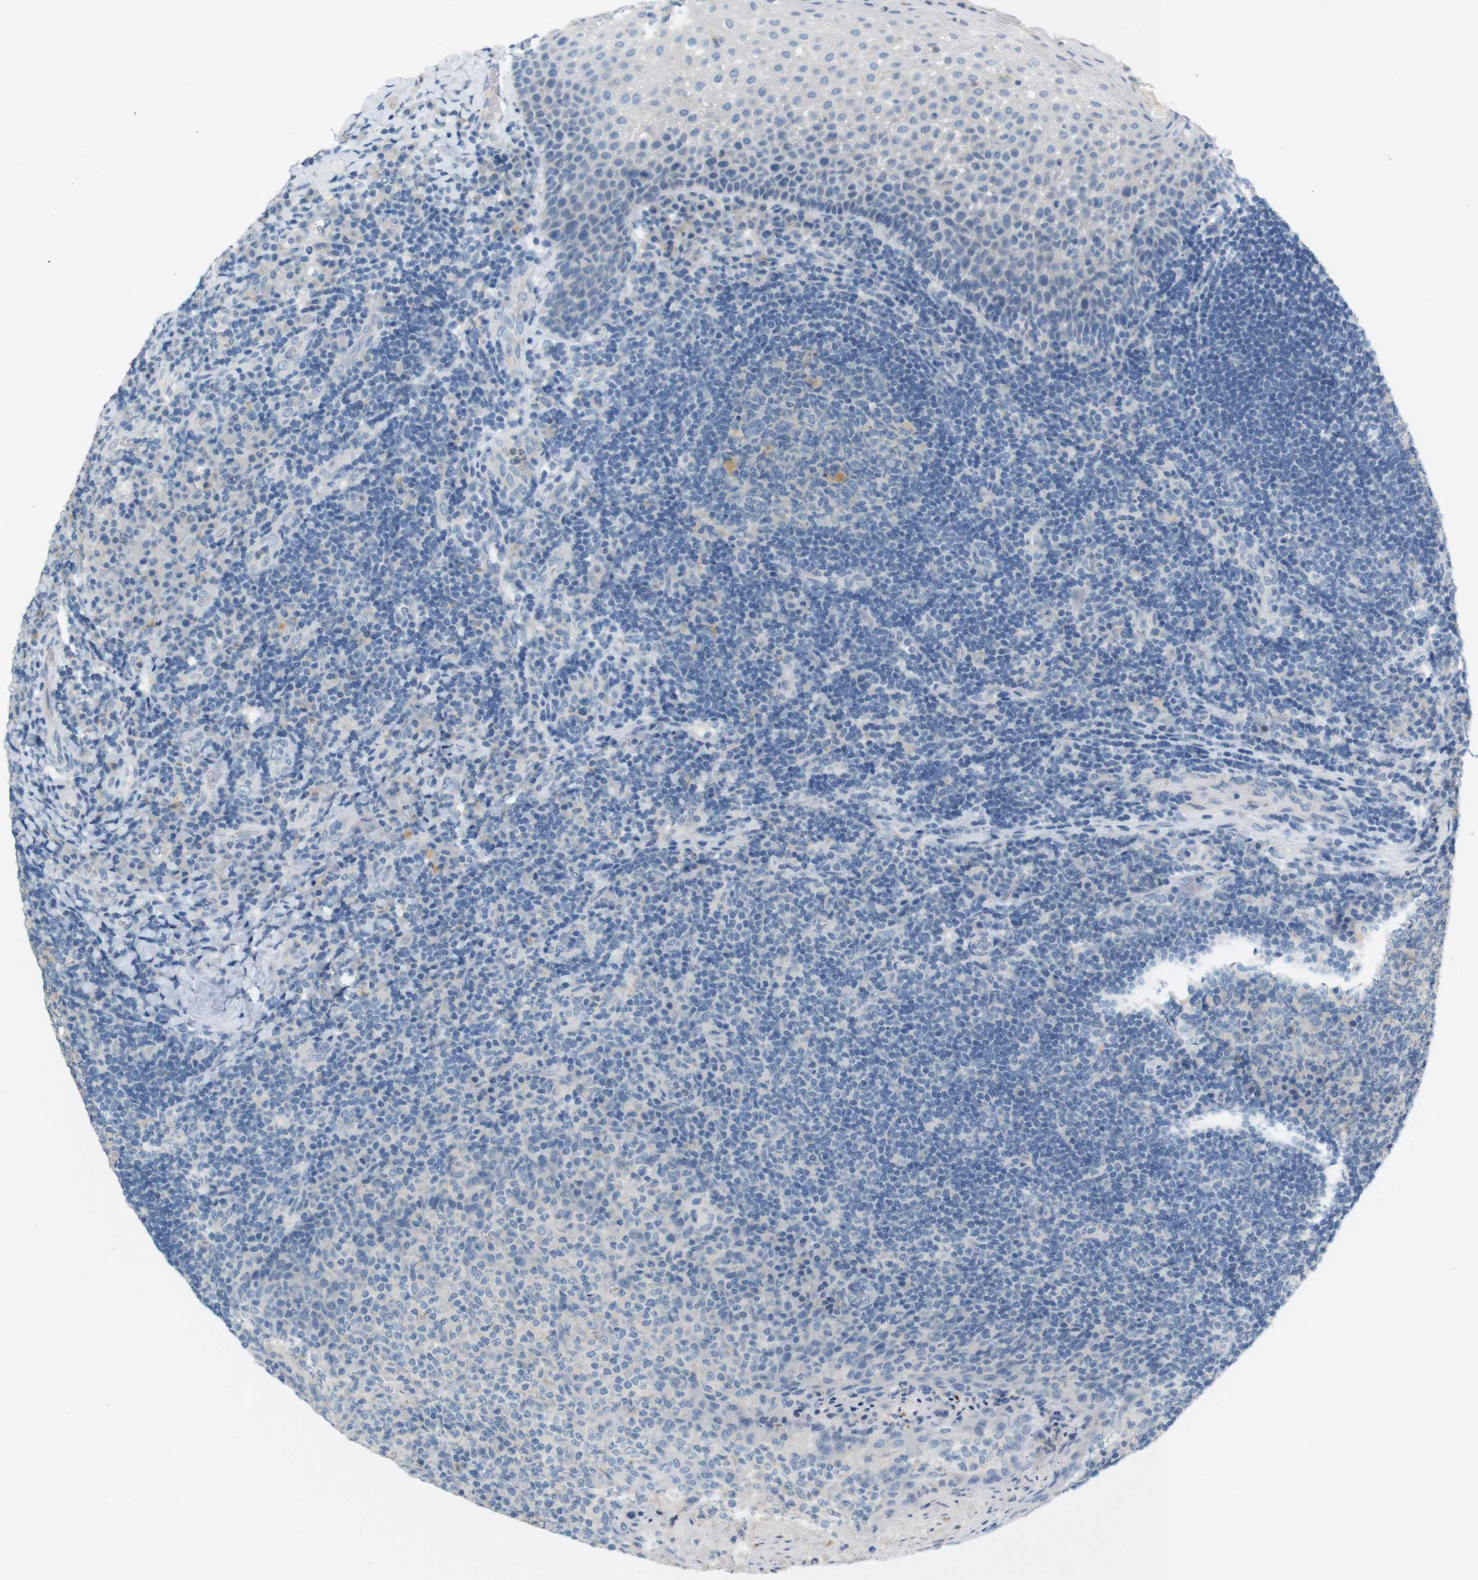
{"staining": {"intensity": "negative", "quantity": "none", "location": "none"}, "tissue": "tonsil", "cell_type": "Germinal center cells", "image_type": "normal", "snomed": [{"axis": "morphology", "description": "Normal tissue, NOS"}, {"axis": "topography", "description": "Tonsil"}], "caption": "This is a photomicrograph of immunohistochemistry (IHC) staining of benign tonsil, which shows no staining in germinal center cells. The staining is performed using DAB brown chromogen with nuclei counter-stained in using hematoxylin.", "gene": "LRRK2", "patient": {"sex": "male", "age": 17}}